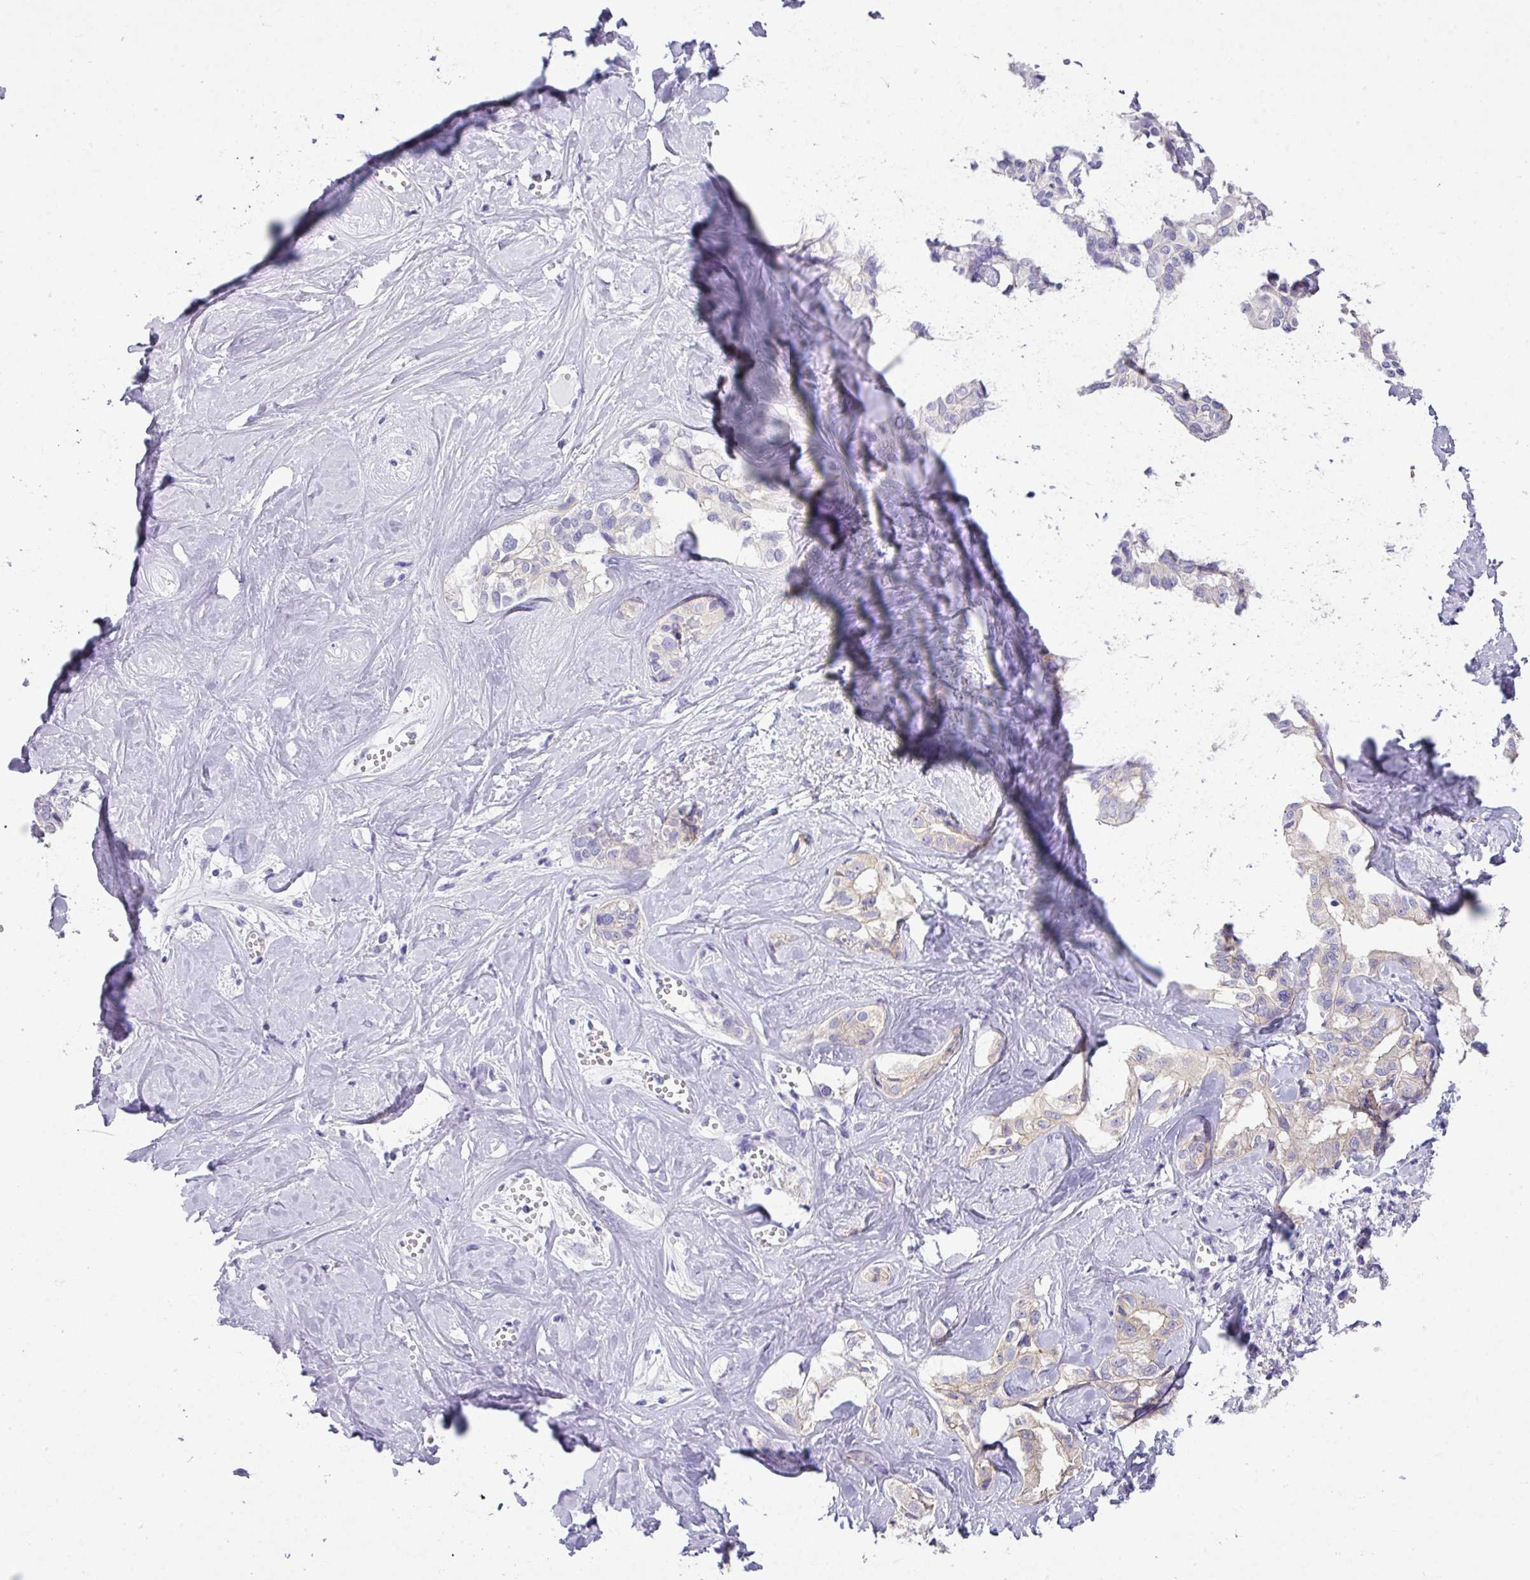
{"staining": {"intensity": "negative", "quantity": "none", "location": "none"}, "tissue": "liver cancer", "cell_type": "Tumor cells", "image_type": "cancer", "snomed": [{"axis": "morphology", "description": "Cholangiocarcinoma"}, {"axis": "topography", "description": "Liver"}], "caption": "Photomicrograph shows no significant protein staining in tumor cells of liver cancer.", "gene": "PALS2", "patient": {"sex": "female", "age": 77}}